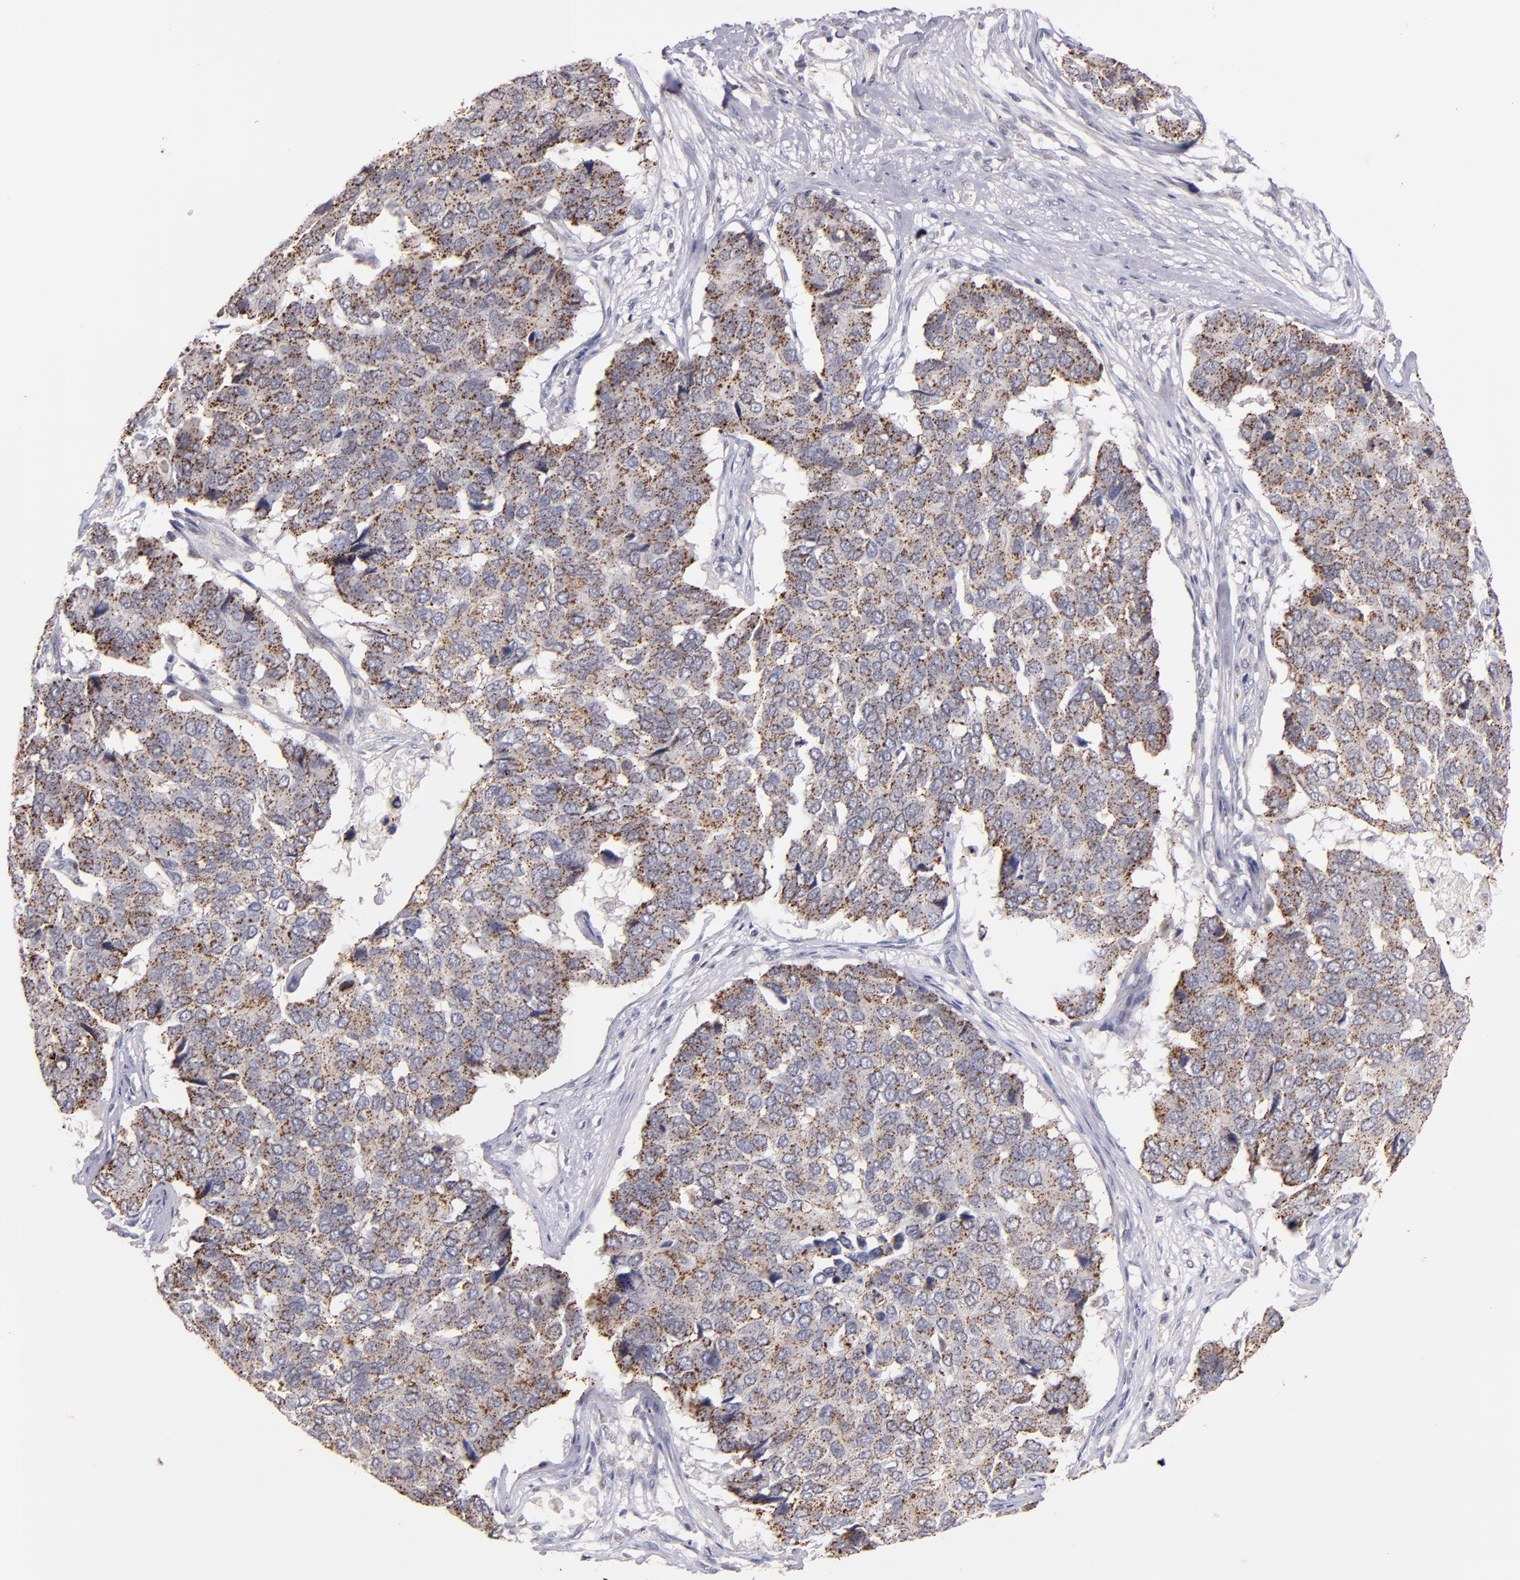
{"staining": {"intensity": "weak", "quantity": ">75%", "location": "cytoplasmic/membranous"}, "tissue": "pancreatic cancer", "cell_type": "Tumor cells", "image_type": "cancer", "snomed": [{"axis": "morphology", "description": "Adenocarcinoma, NOS"}, {"axis": "topography", "description": "Pancreas"}], "caption": "This is a photomicrograph of IHC staining of adenocarcinoma (pancreatic), which shows weak expression in the cytoplasmic/membranous of tumor cells.", "gene": "SYP", "patient": {"sex": "male", "age": 50}}